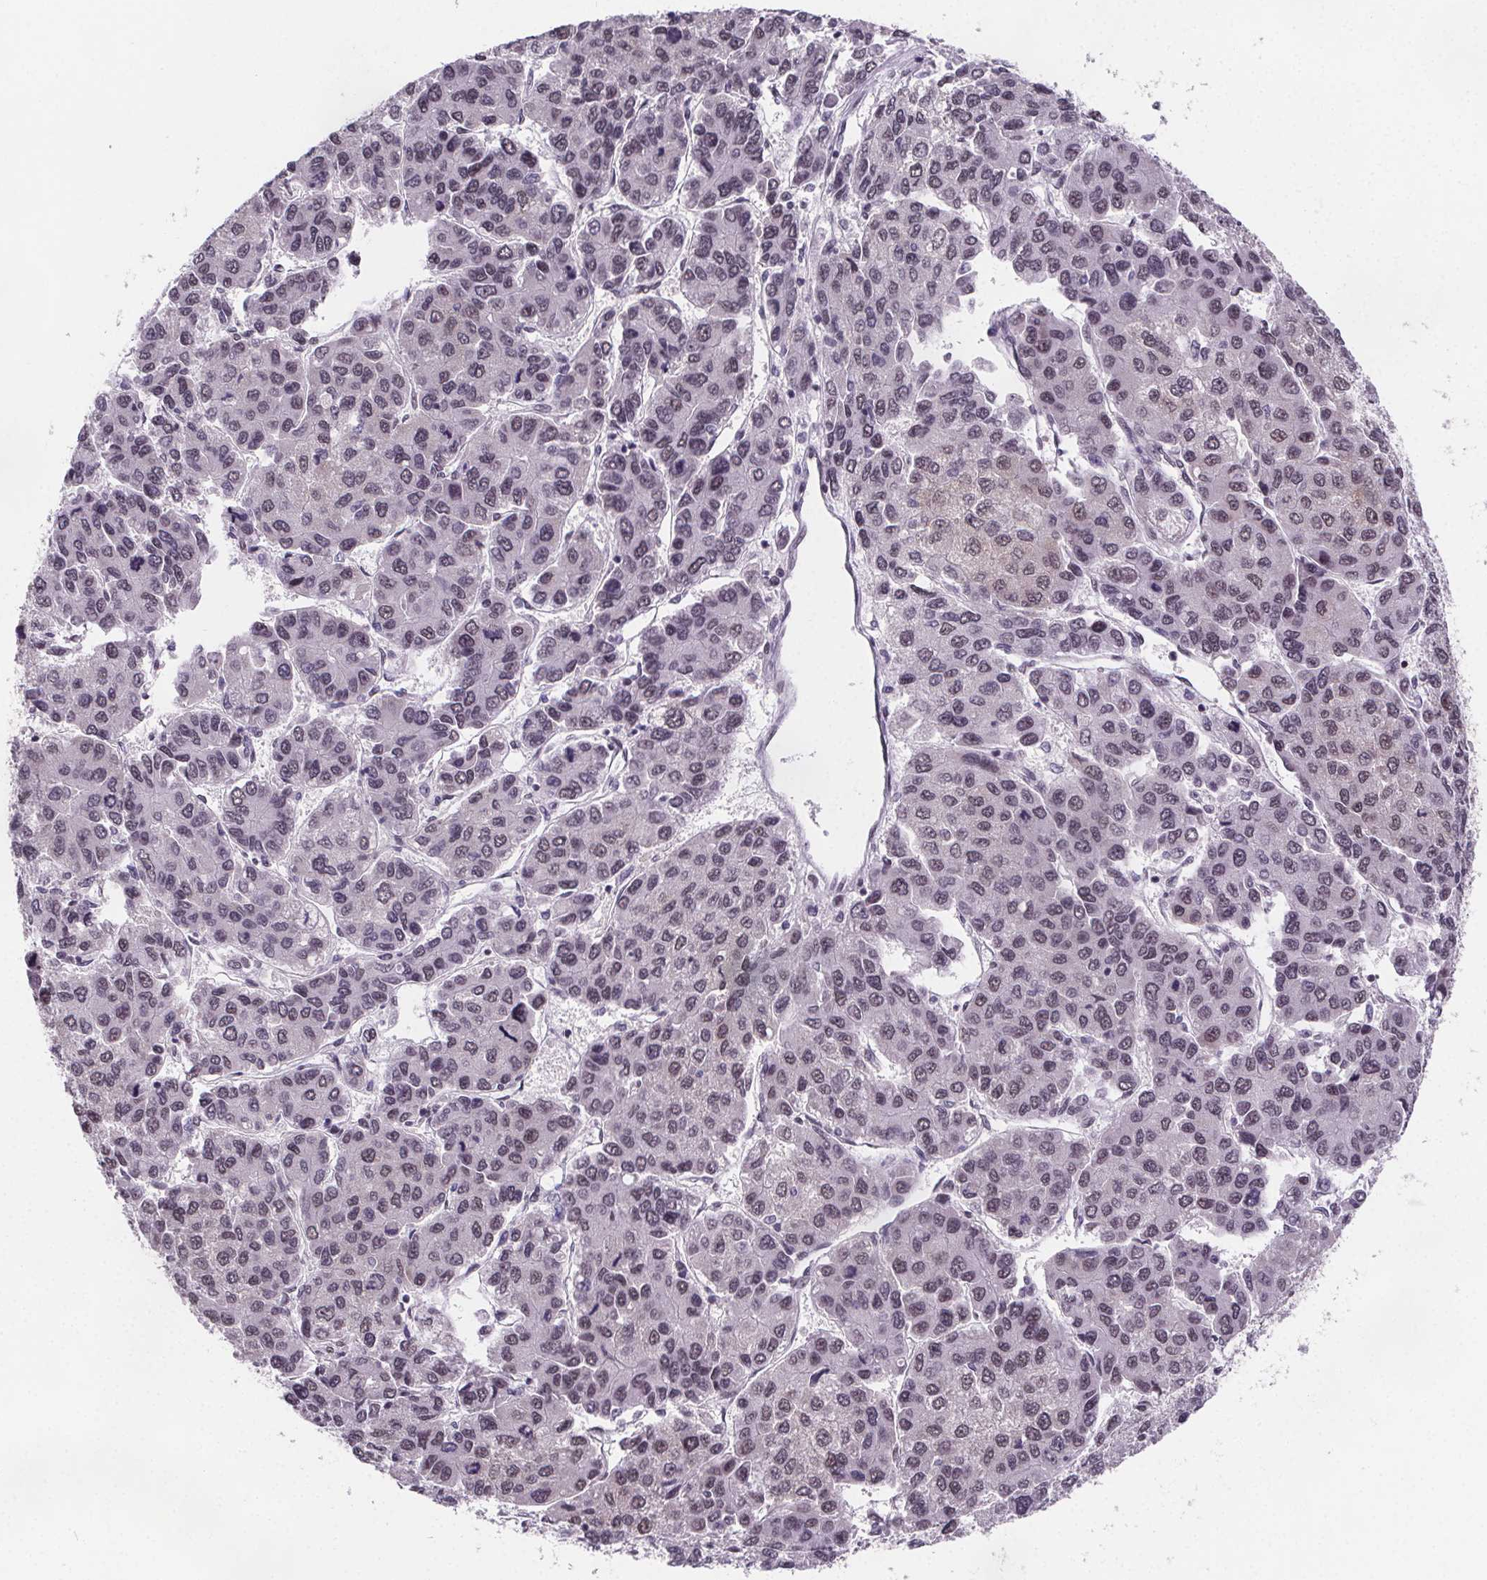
{"staining": {"intensity": "weak", "quantity": "<25%", "location": "nuclear"}, "tissue": "liver cancer", "cell_type": "Tumor cells", "image_type": "cancer", "snomed": [{"axis": "morphology", "description": "Carcinoma, Hepatocellular, NOS"}, {"axis": "topography", "description": "Liver"}], "caption": "DAB (3,3'-diaminobenzidine) immunohistochemical staining of human liver hepatocellular carcinoma demonstrates no significant expression in tumor cells.", "gene": "ZNF572", "patient": {"sex": "female", "age": 66}}